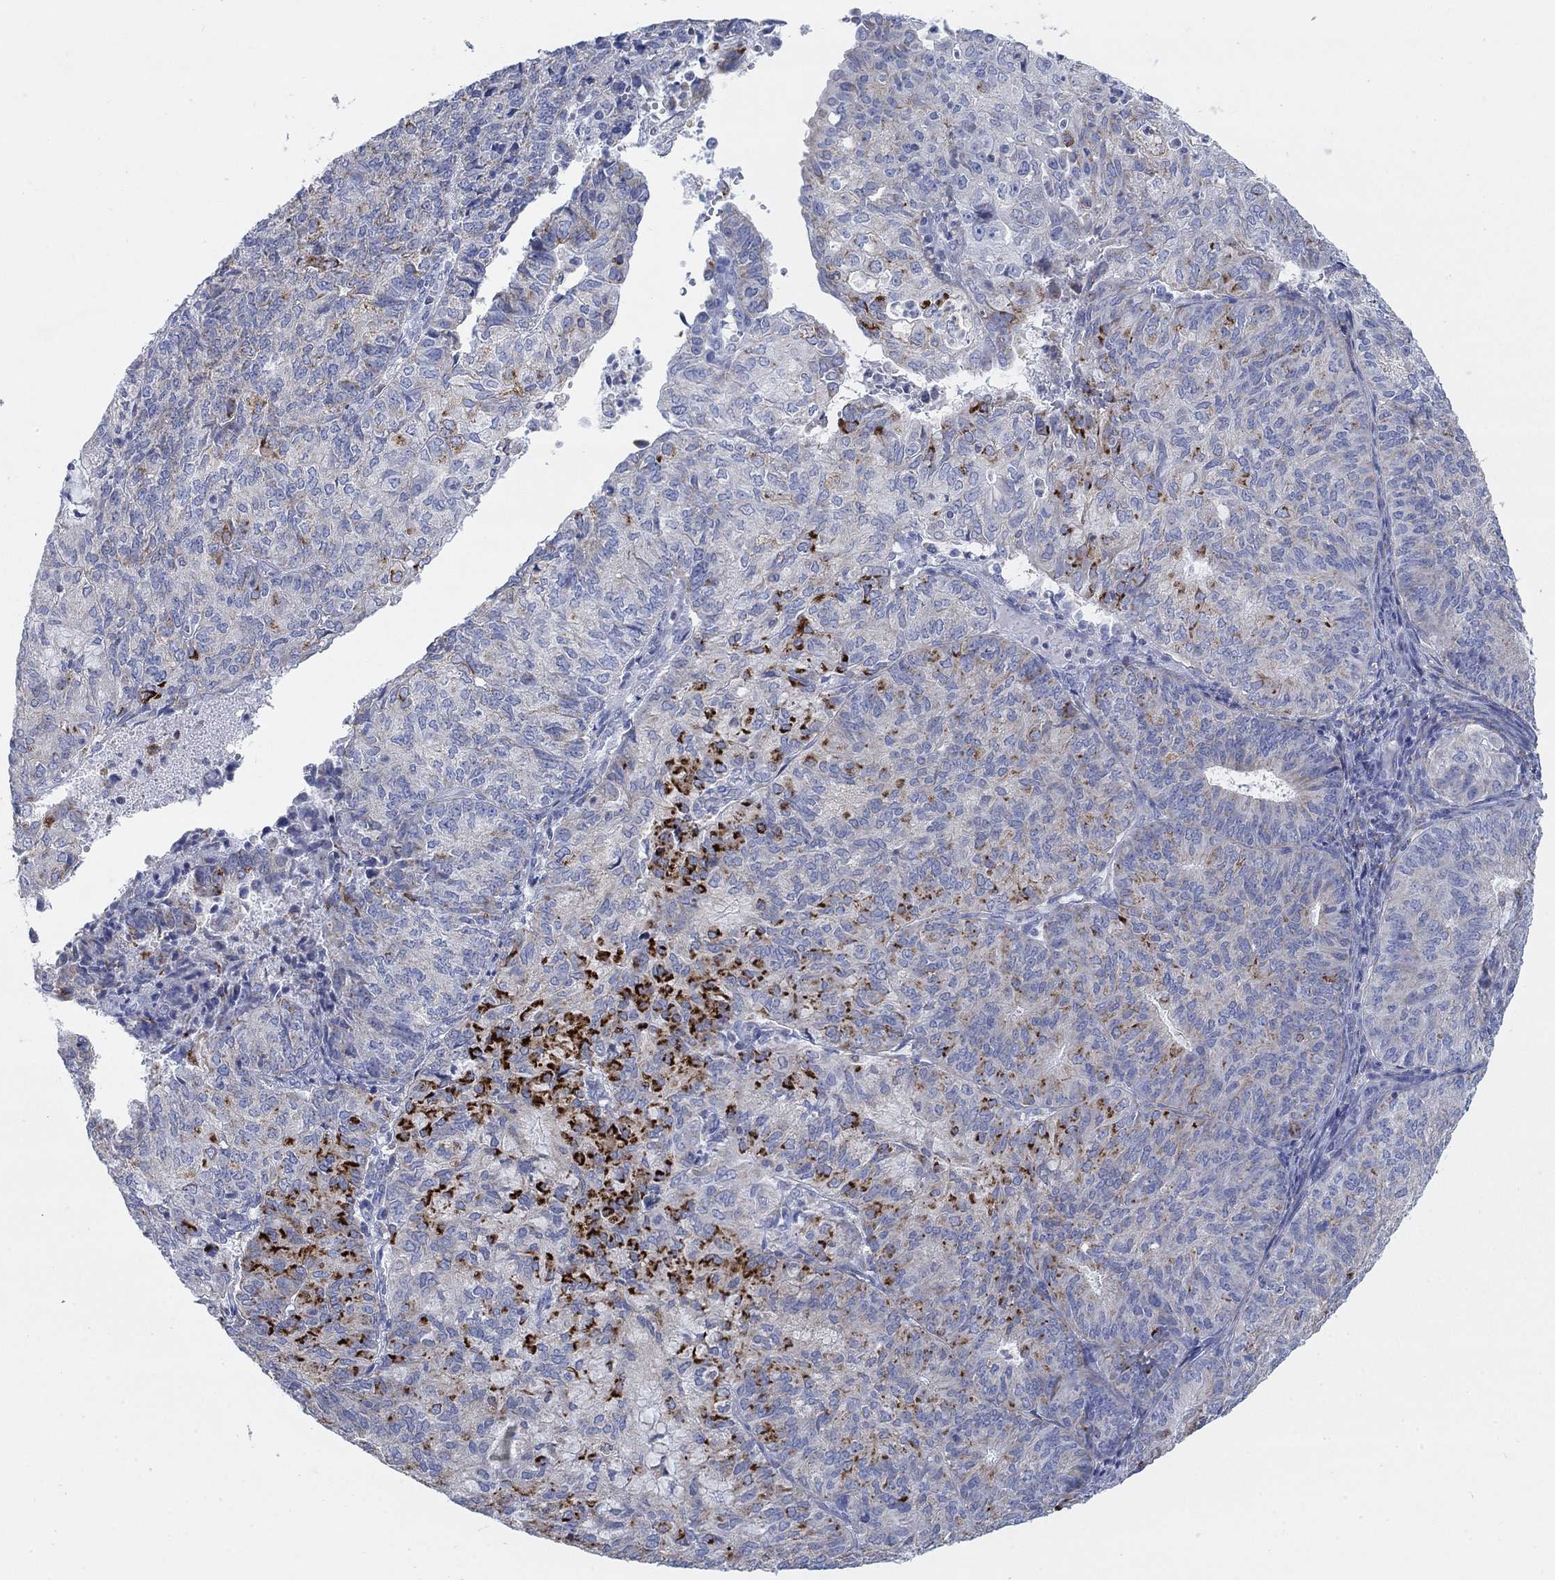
{"staining": {"intensity": "strong", "quantity": "<25%", "location": "cytoplasmic/membranous"}, "tissue": "endometrial cancer", "cell_type": "Tumor cells", "image_type": "cancer", "snomed": [{"axis": "morphology", "description": "Adenocarcinoma, NOS"}, {"axis": "topography", "description": "Endometrium"}], "caption": "Strong cytoplasmic/membranous expression is seen in about <25% of tumor cells in endometrial adenocarcinoma. The protein is shown in brown color, while the nuclei are stained blue.", "gene": "SCCPDH", "patient": {"sex": "female", "age": 82}}